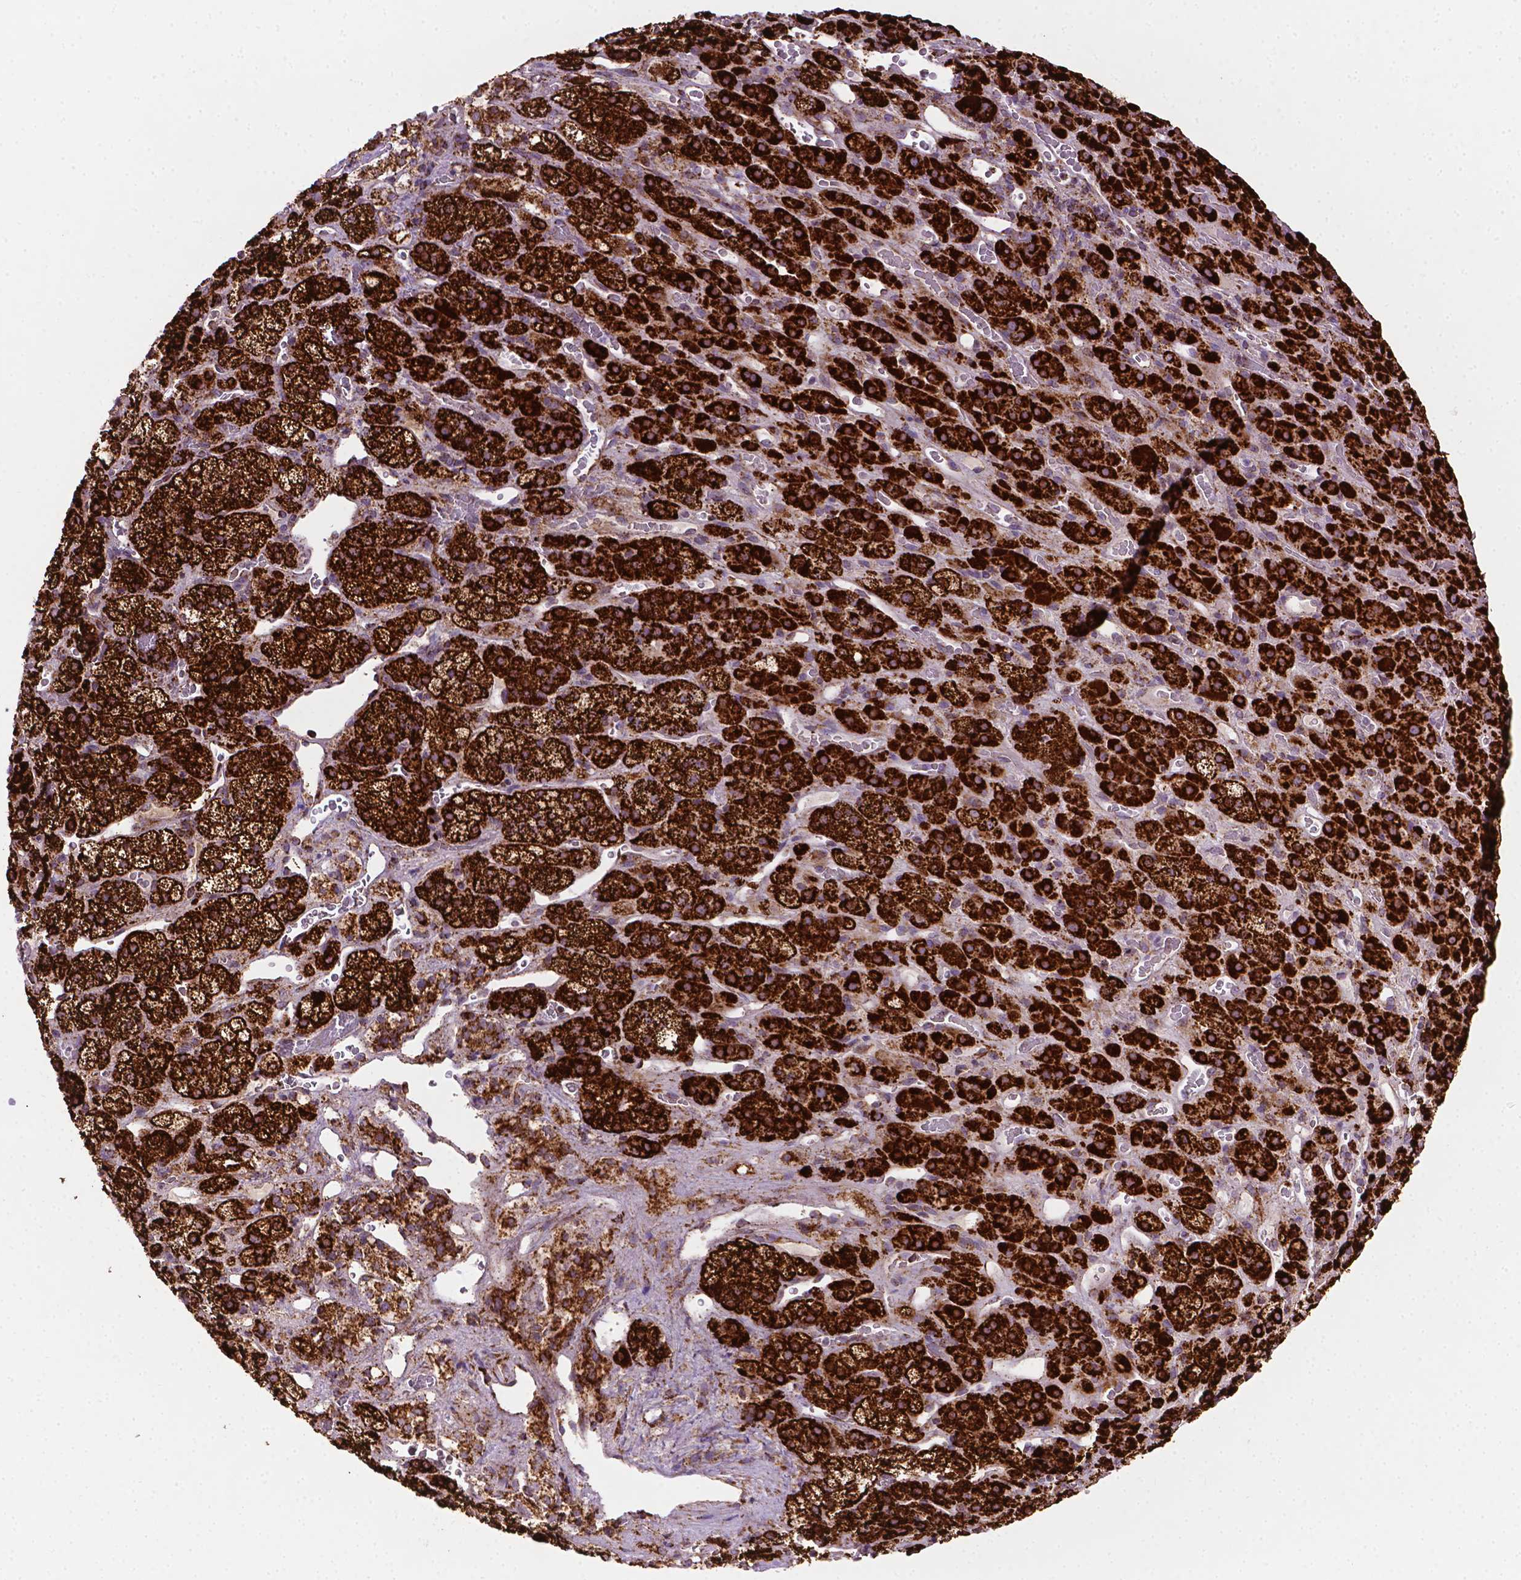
{"staining": {"intensity": "strong", "quantity": ">75%", "location": "cytoplasmic/membranous"}, "tissue": "adrenal gland", "cell_type": "Glandular cells", "image_type": "normal", "snomed": [{"axis": "morphology", "description": "Normal tissue, NOS"}, {"axis": "topography", "description": "Adrenal gland"}], "caption": "Protein staining of unremarkable adrenal gland demonstrates strong cytoplasmic/membranous staining in about >75% of glandular cells.", "gene": "ILVBL", "patient": {"sex": "male", "age": 57}}